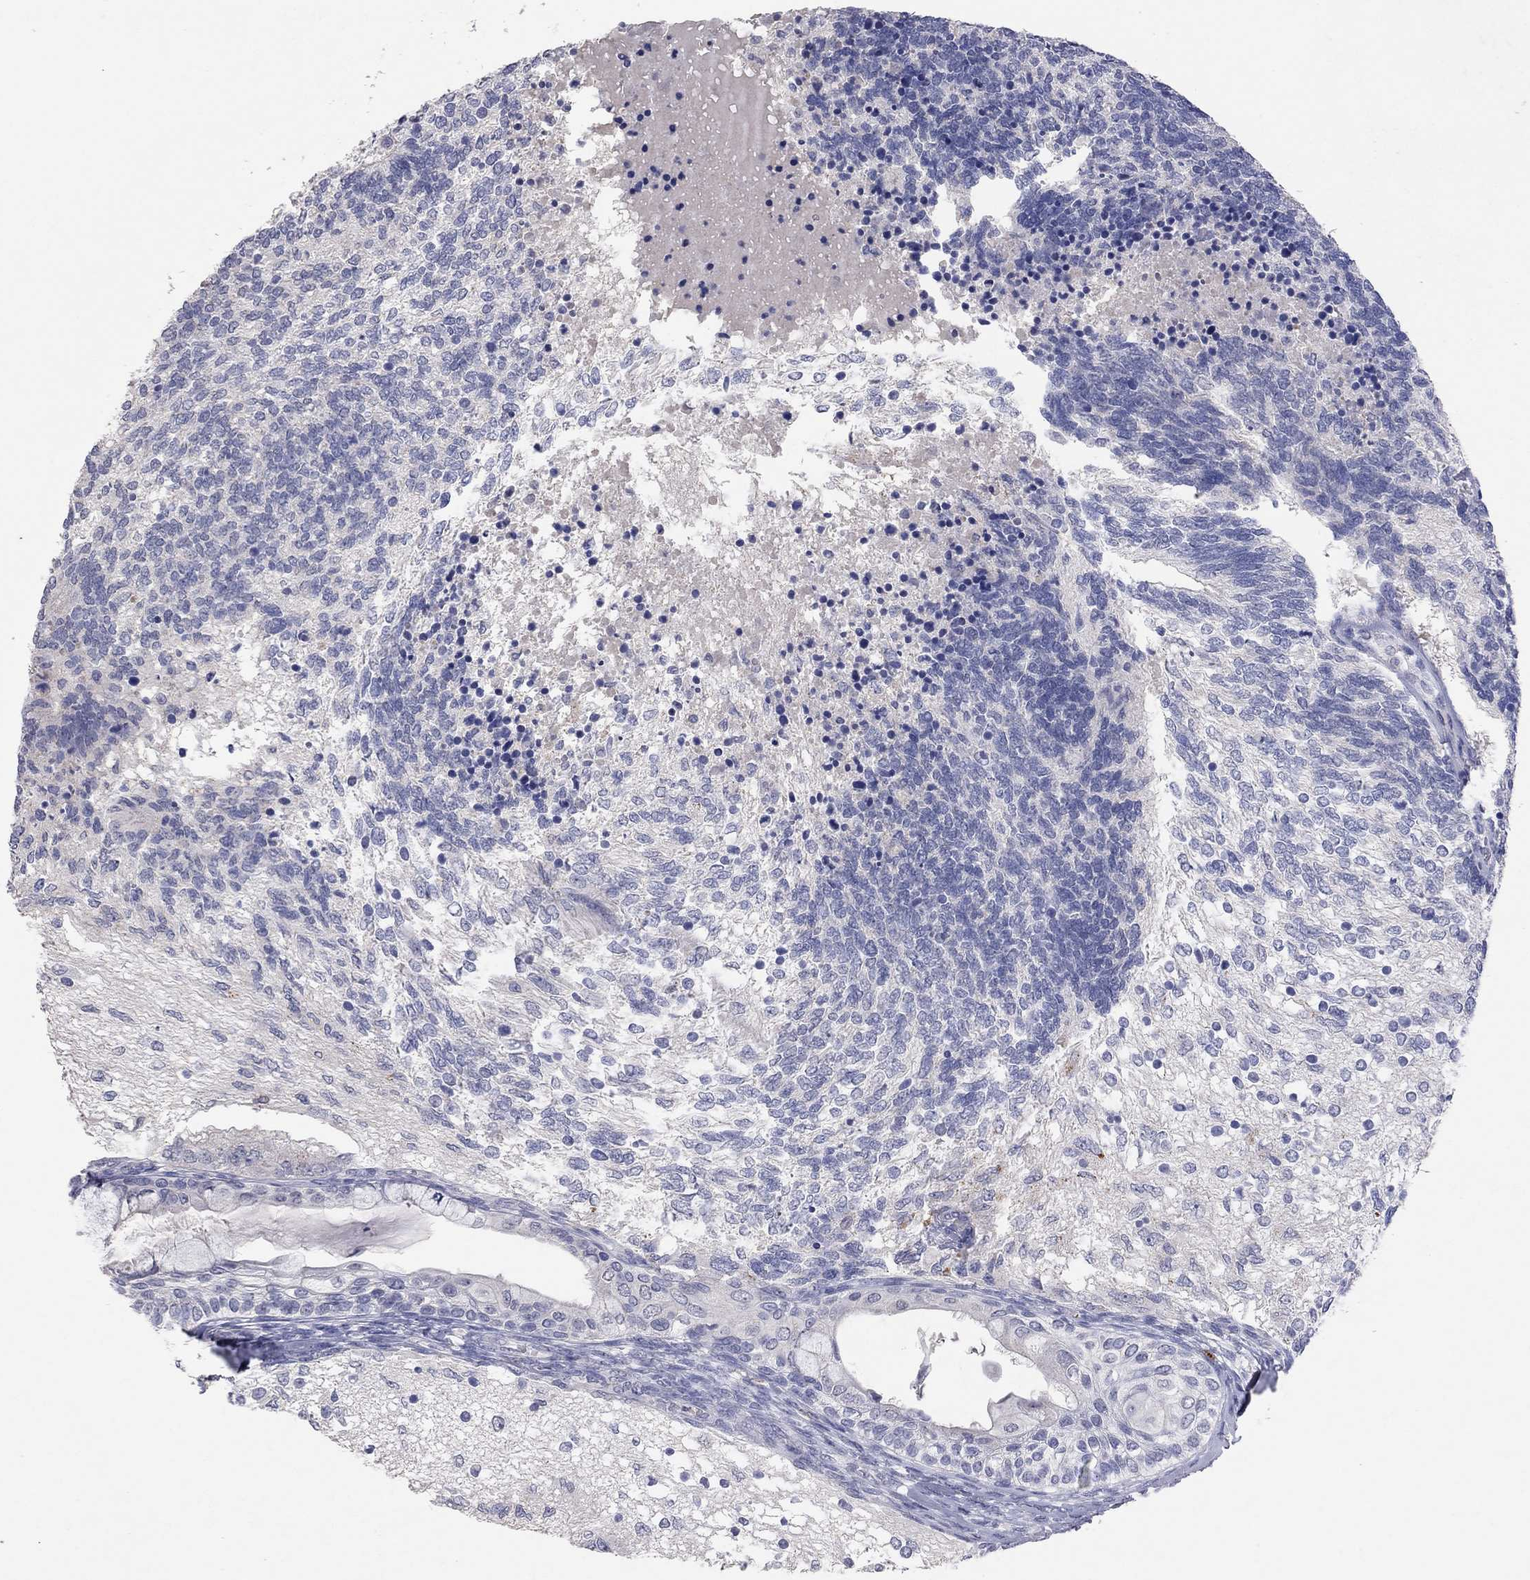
{"staining": {"intensity": "negative", "quantity": "none", "location": "none"}, "tissue": "testis cancer", "cell_type": "Tumor cells", "image_type": "cancer", "snomed": [{"axis": "morphology", "description": "Seminoma, NOS"}, {"axis": "morphology", "description": "Carcinoma, Embryonal, NOS"}, {"axis": "topography", "description": "Testis"}], "caption": "This histopathology image is of testis cancer (seminoma) stained with immunohistochemistry to label a protein in brown with the nuclei are counter-stained blue. There is no staining in tumor cells.", "gene": "MMP13", "patient": {"sex": "male", "age": 41}}